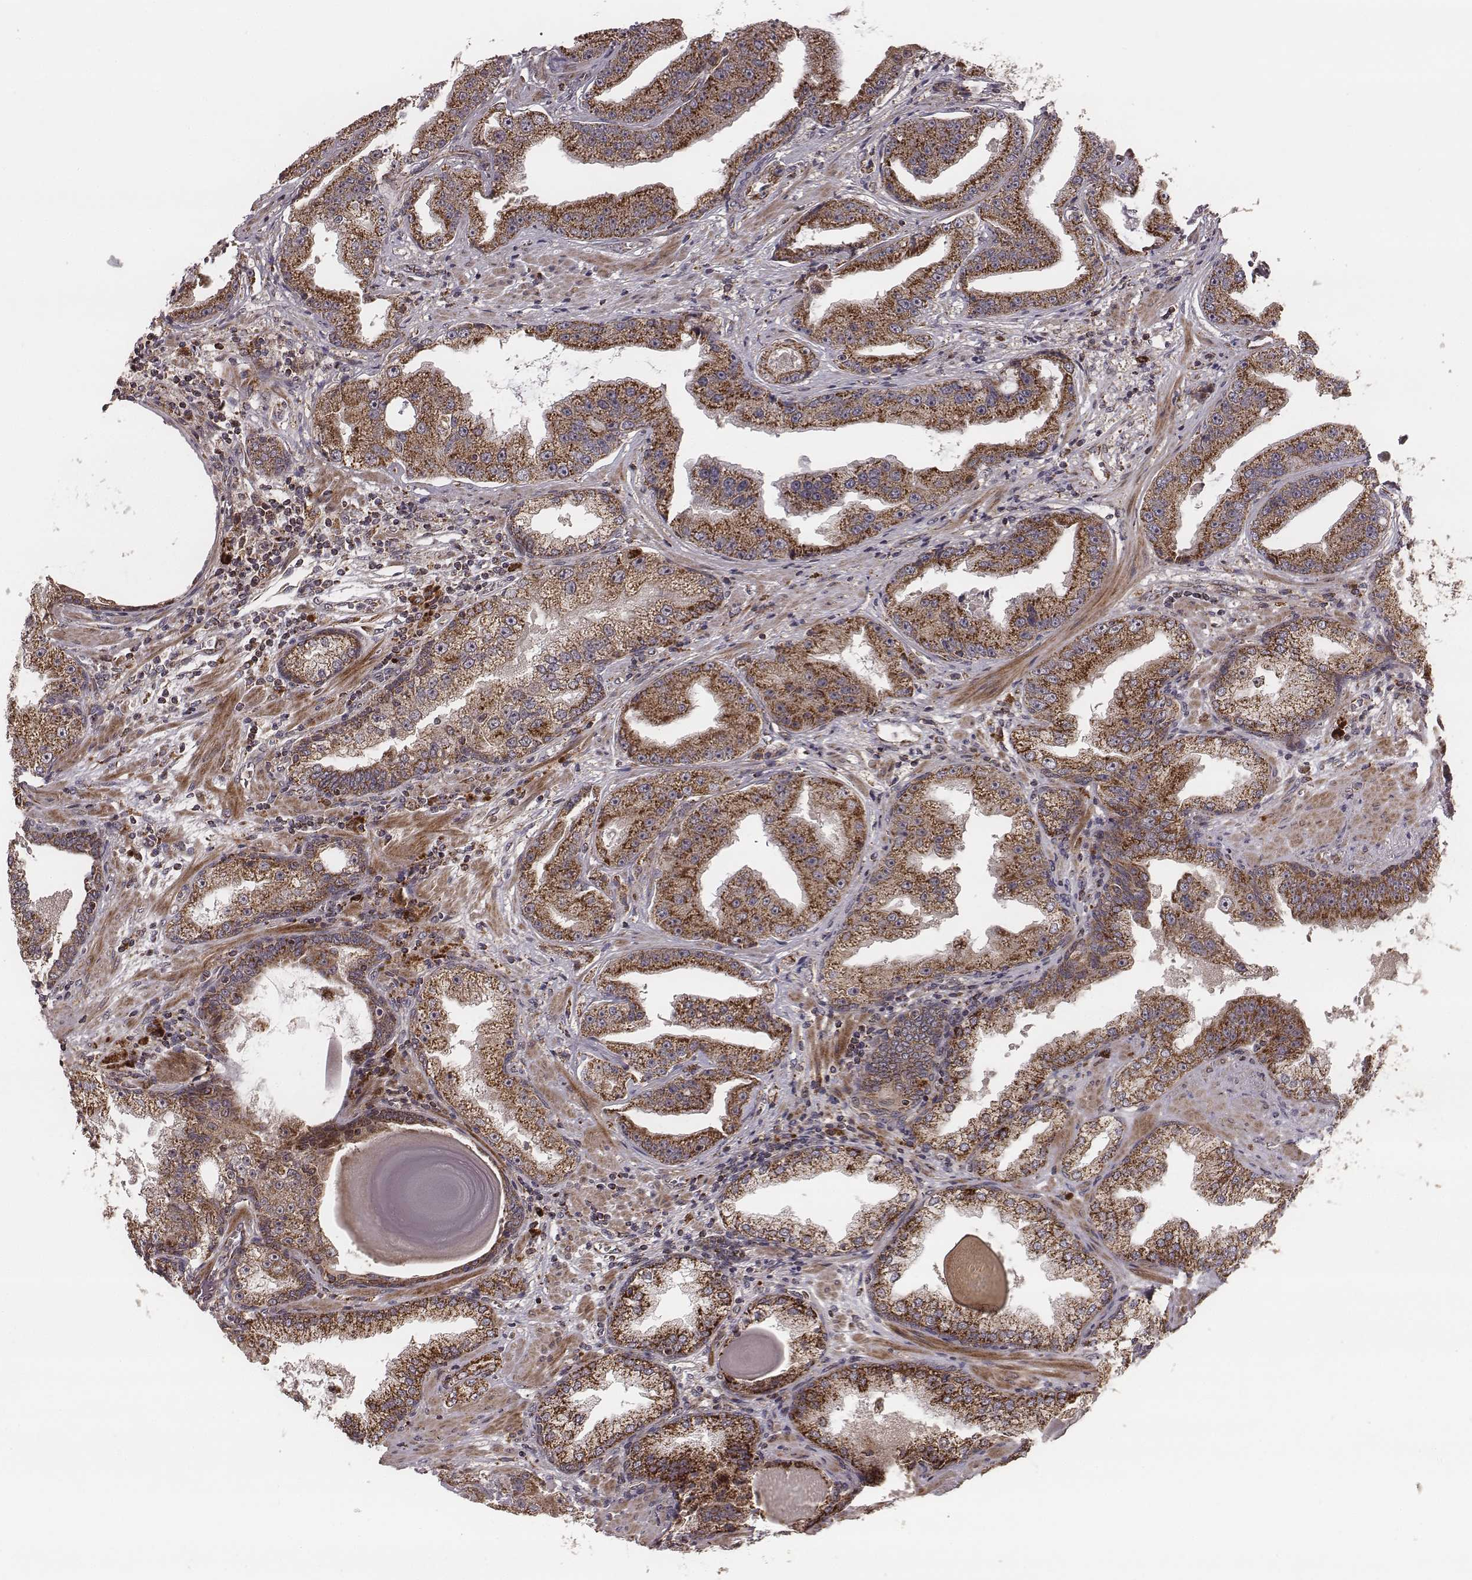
{"staining": {"intensity": "strong", "quantity": ">75%", "location": "cytoplasmic/membranous"}, "tissue": "prostate cancer", "cell_type": "Tumor cells", "image_type": "cancer", "snomed": [{"axis": "morphology", "description": "Adenocarcinoma, Low grade"}, {"axis": "topography", "description": "Prostate"}], "caption": "This photomicrograph exhibits IHC staining of prostate cancer (low-grade adenocarcinoma), with high strong cytoplasmic/membranous expression in about >75% of tumor cells.", "gene": "ZDHHC21", "patient": {"sex": "male", "age": 62}}